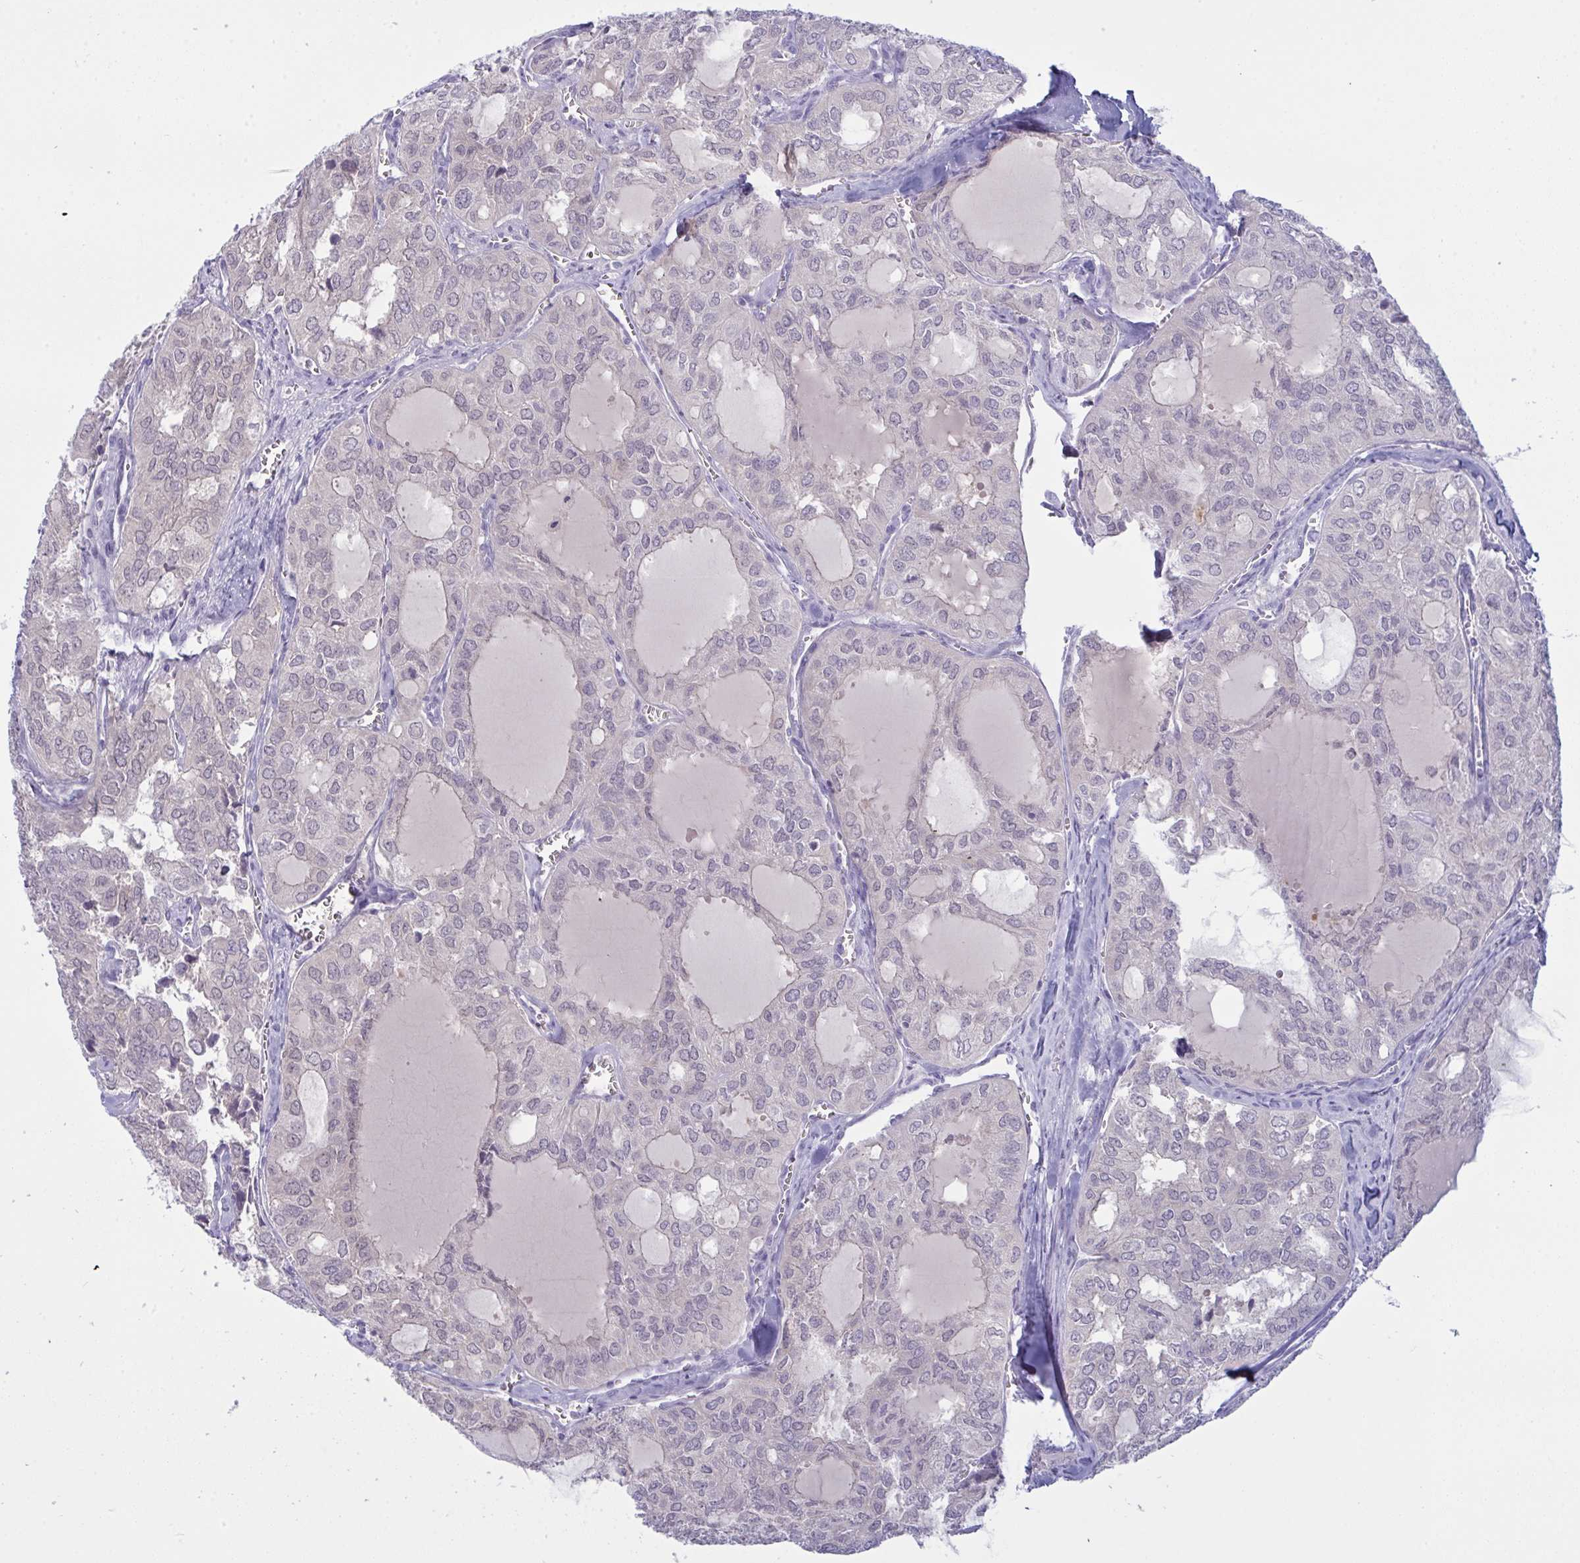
{"staining": {"intensity": "negative", "quantity": "none", "location": "none"}, "tissue": "thyroid cancer", "cell_type": "Tumor cells", "image_type": "cancer", "snomed": [{"axis": "morphology", "description": "Follicular adenoma carcinoma, NOS"}, {"axis": "topography", "description": "Thyroid gland"}], "caption": "Immunohistochemistry (IHC) histopathology image of neoplastic tissue: thyroid cancer (follicular adenoma carcinoma) stained with DAB demonstrates no significant protein staining in tumor cells. The staining was performed using DAB (3,3'-diaminobenzidine) to visualize the protein expression in brown, while the nuclei were stained in blue with hematoxylin (Magnification: 20x).", "gene": "TENT5D", "patient": {"sex": "male", "age": 75}}